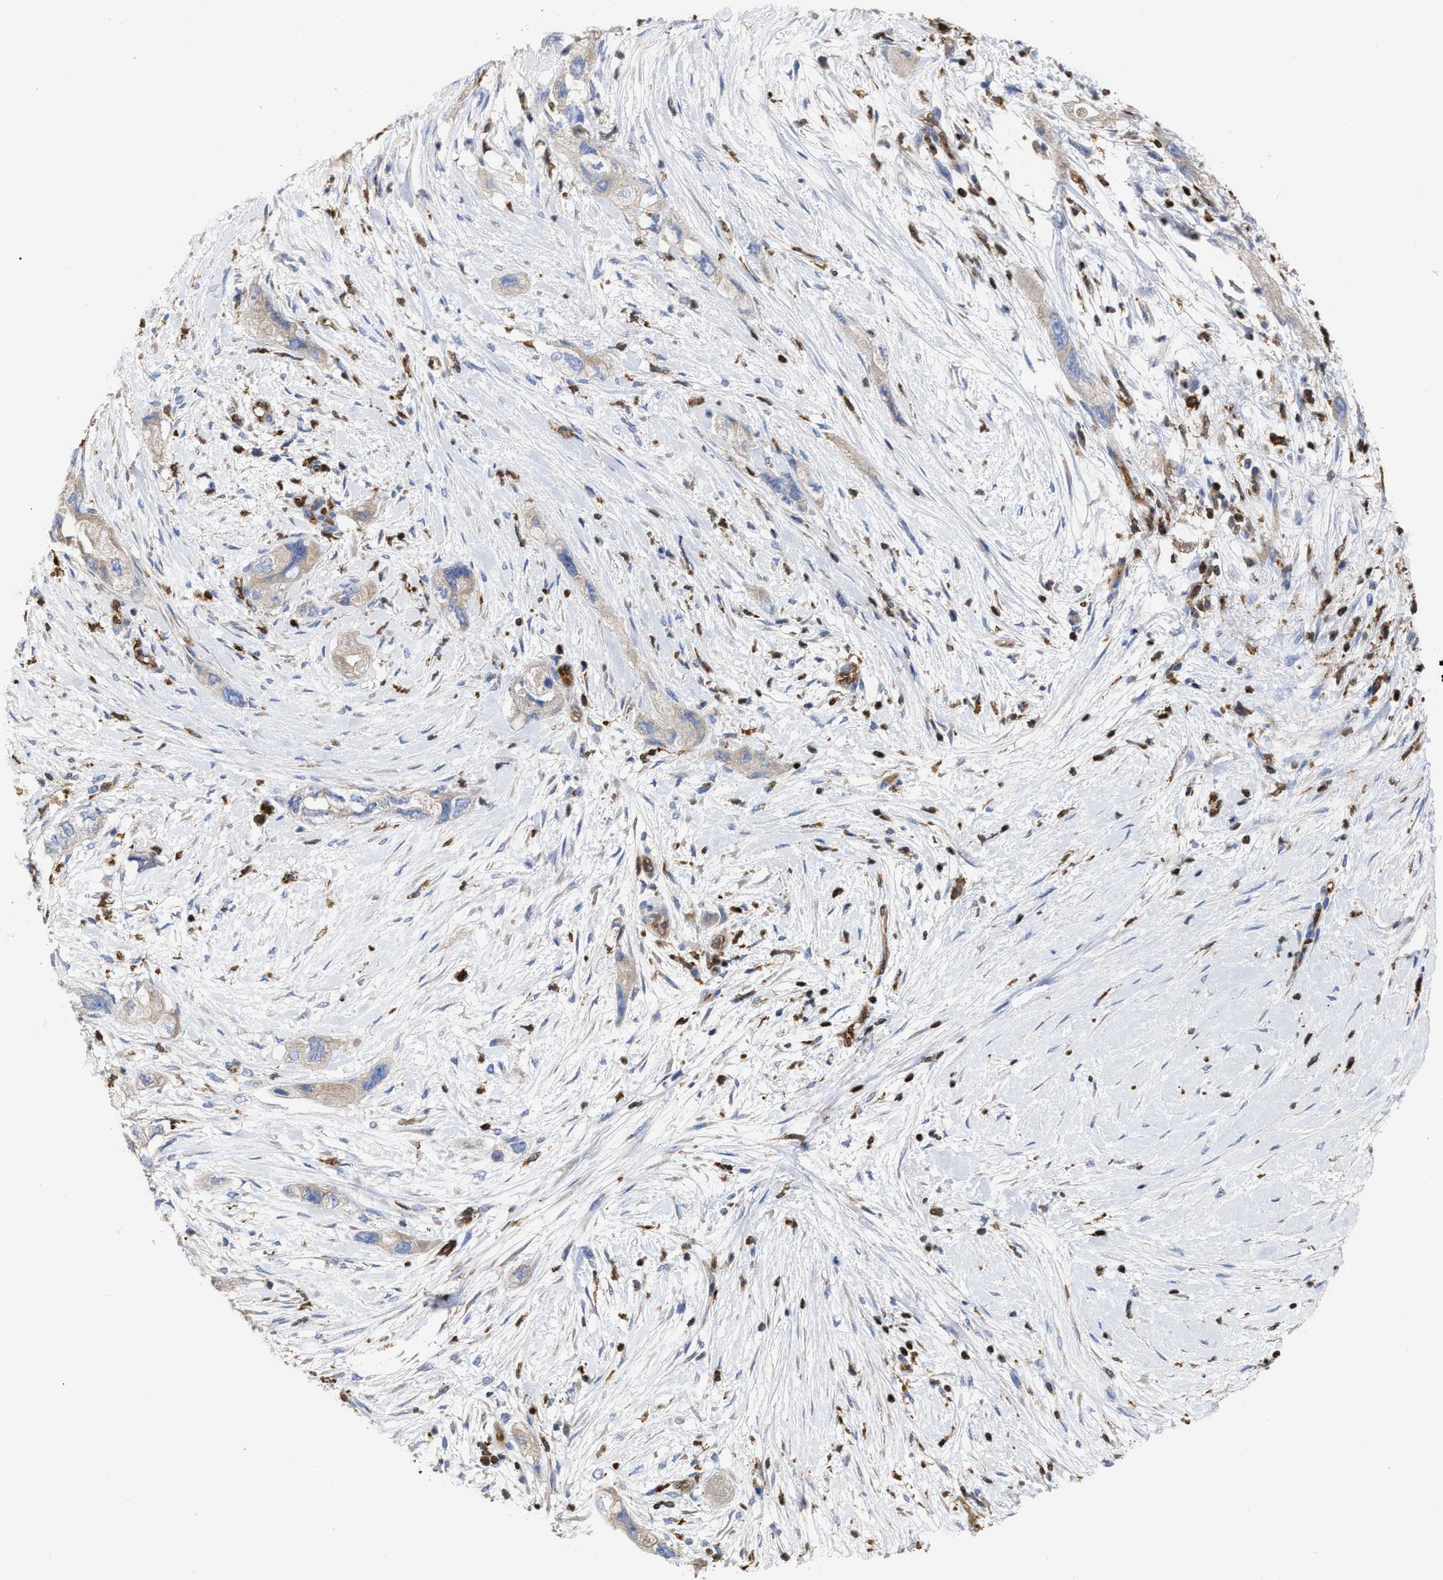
{"staining": {"intensity": "negative", "quantity": "none", "location": "none"}, "tissue": "pancreatic cancer", "cell_type": "Tumor cells", "image_type": "cancer", "snomed": [{"axis": "morphology", "description": "Adenocarcinoma, NOS"}, {"axis": "topography", "description": "Pancreas"}], "caption": "Tumor cells show no significant expression in pancreatic adenocarcinoma.", "gene": "GIMAP4", "patient": {"sex": "female", "age": 73}}